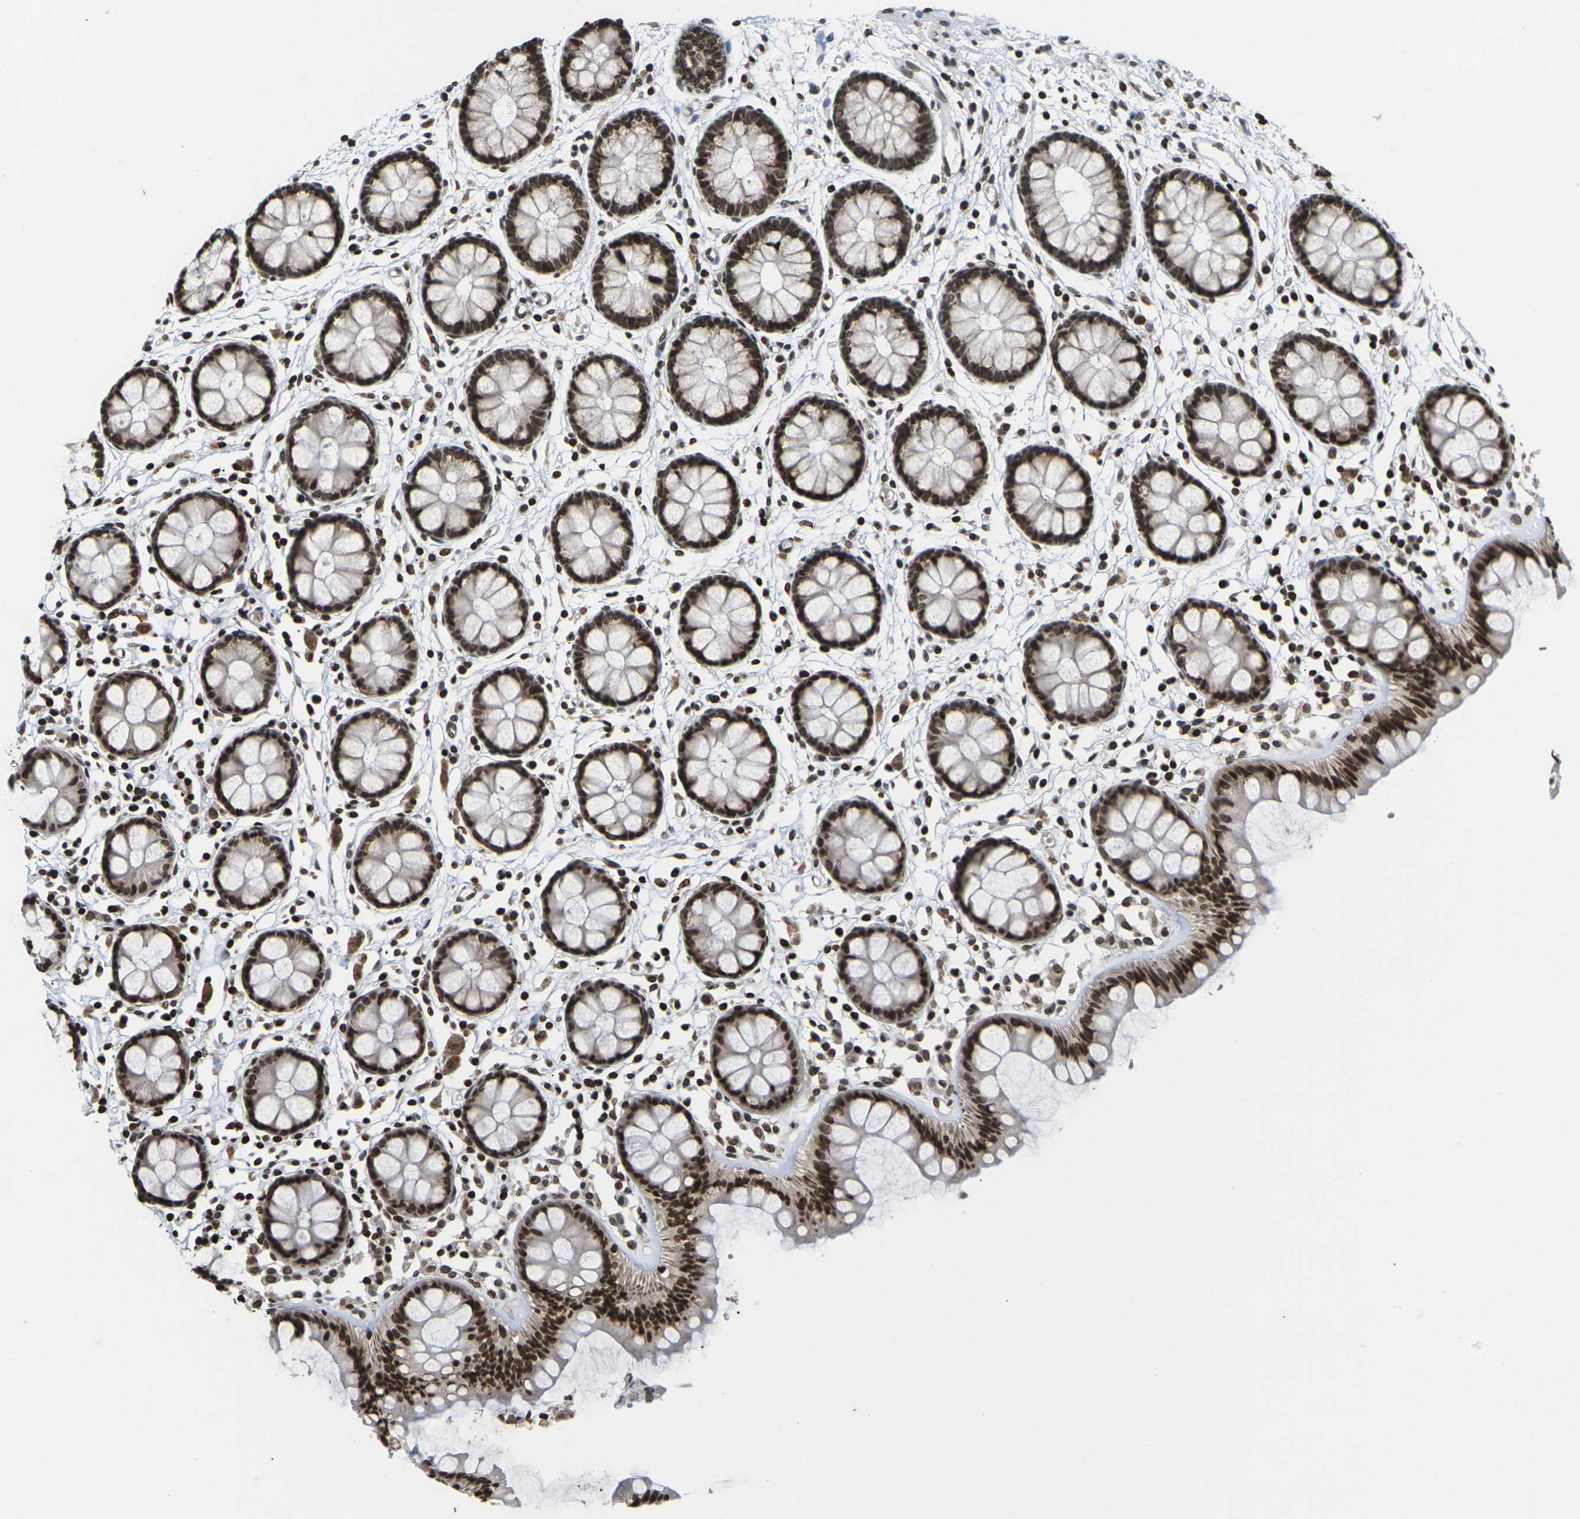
{"staining": {"intensity": "strong", "quantity": ">75%", "location": "cytoplasmic/membranous,nuclear"}, "tissue": "rectum", "cell_type": "Glandular cells", "image_type": "normal", "snomed": [{"axis": "morphology", "description": "Normal tissue, NOS"}, {"axis": "topography", "description": "Rectum"}], "caption": "Strong cytoplasmic/membranous,nuclear expression is identified in approximately >75% of glandular cells in normal rectum. The protein is shown in brown color, while the nuclei are stained blue.", "gene": "ETV5", "patient": {"sex": "female", "age": 66}}